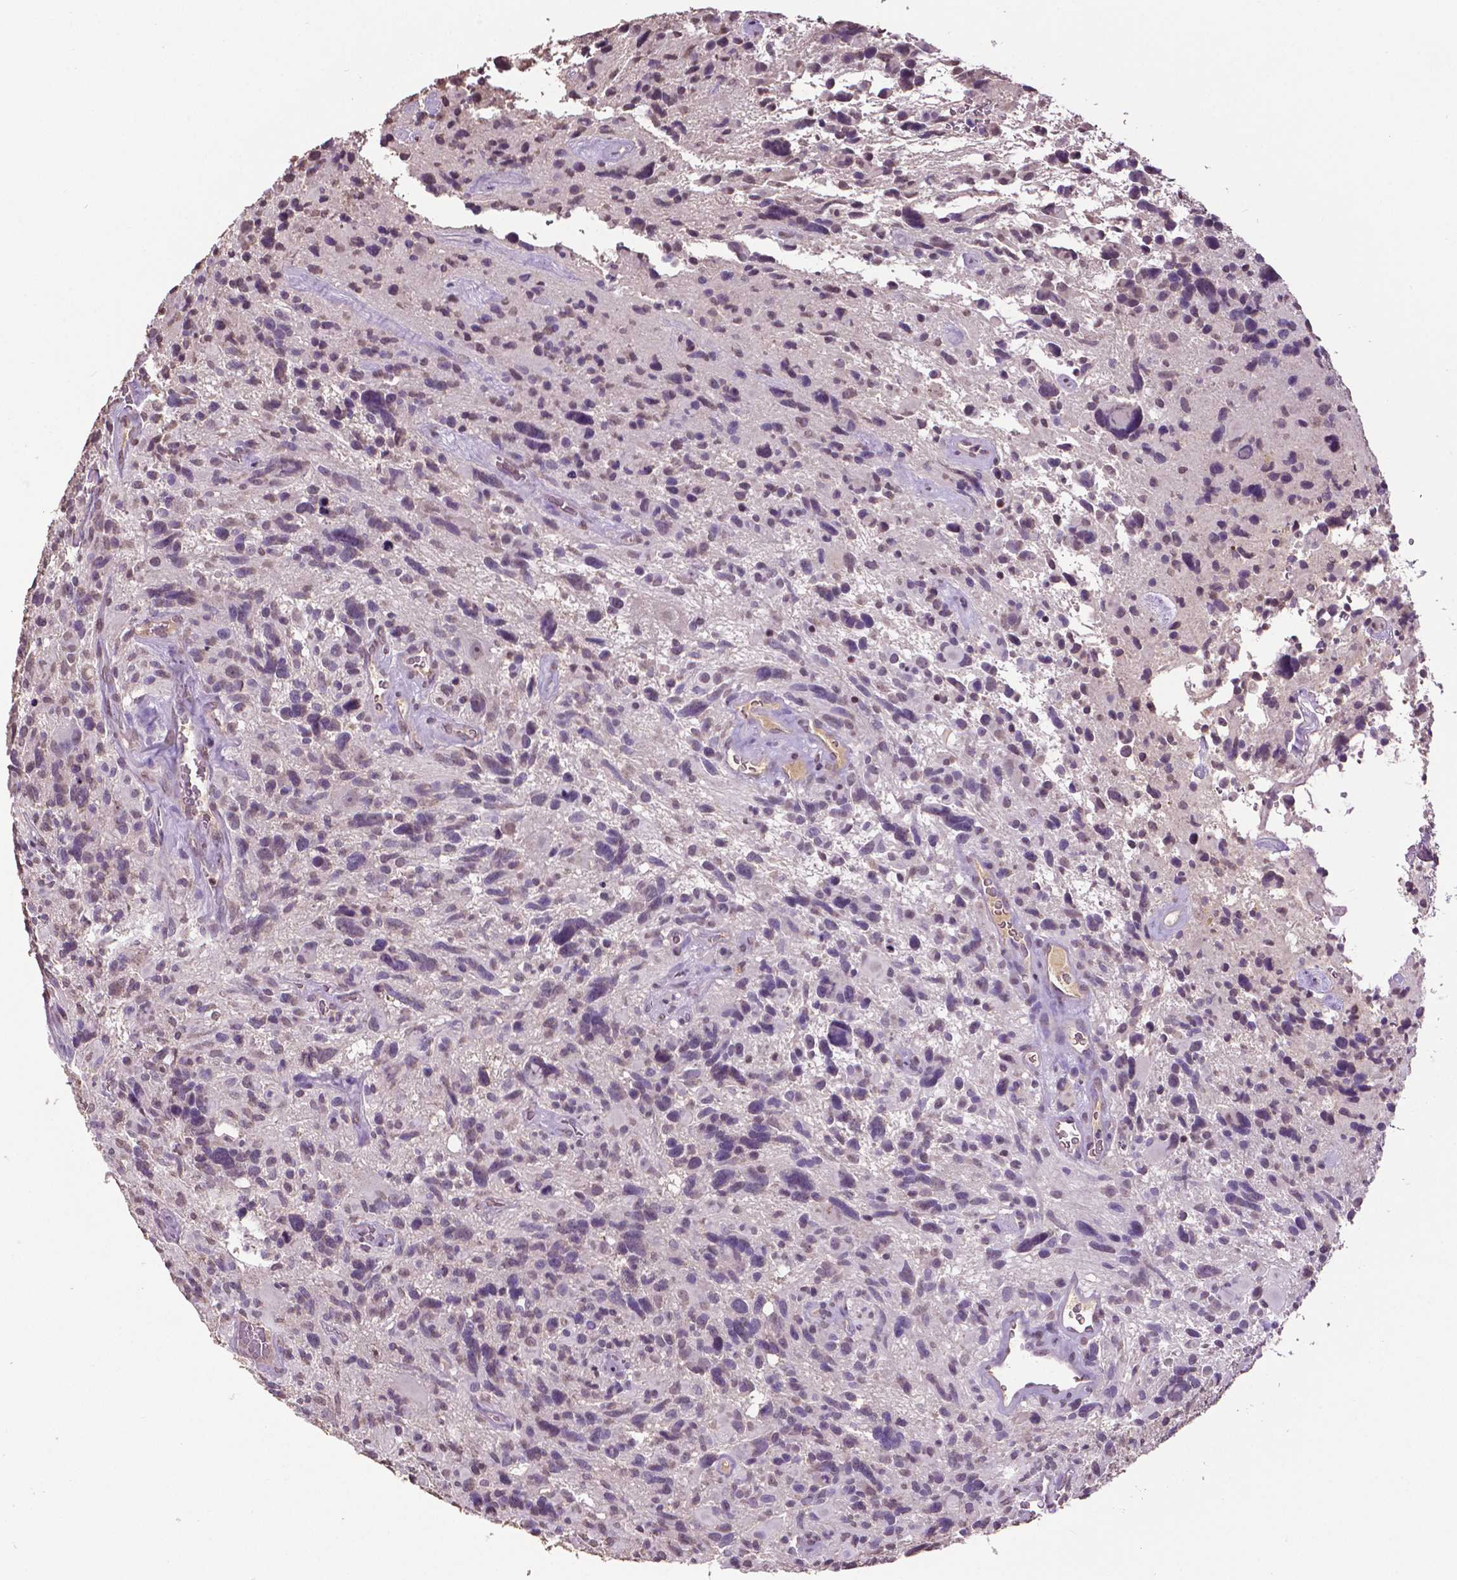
{"staining": {"intensity": "negative", "quantity": "none", "location": "none"}, "tissue": "glioma", "cell_type": "Tumor cells", "image_type": "cancer", "snomed": [{"axis": "morphology", "description": "Glioma, malignant, High grade"}, {"axis": "topography", "description": "Brain"}], "caption": "DAB (3,3'-diaminobenzidine) immunohistochemical staining of glioma demonstrates no significant positivity in tumor cells.", "gene": "RUNX3", "patient": {"sex": "male", "age": 49}}